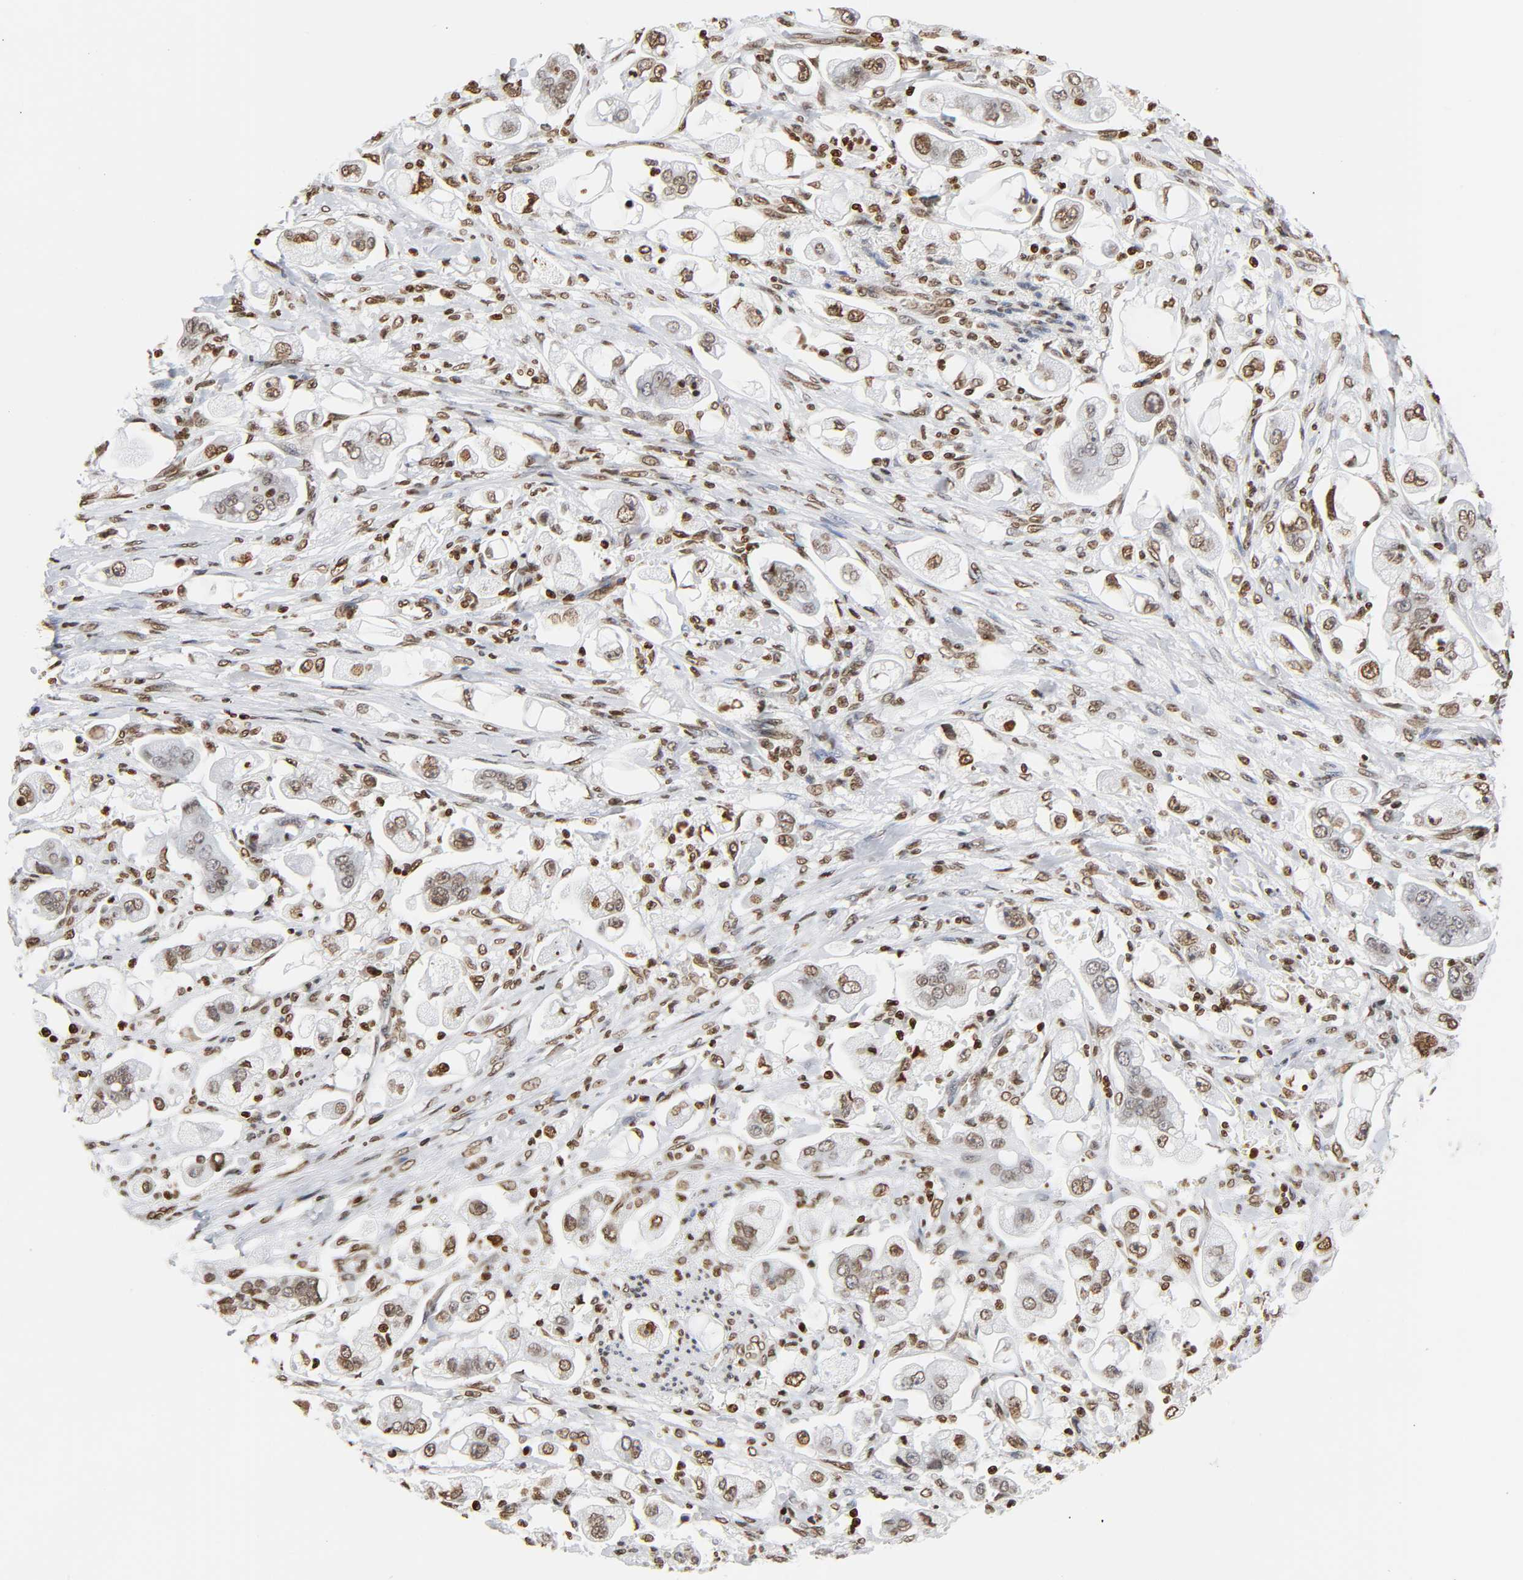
{"staining": {"intensity": "moderate", "quantity": ">75%", "location": "nuclear"}, "tissue": "stomach cancer", "cell_type": "Tumor cells", "image_type": "cancer", "snomed": [{"axis": "morphology", "description": "Adenocarcinoma, NOS"}, {"axis": "topography", "description": "Stomach"}], "caption": "Protein expression analysis of stomach cancer (adenocarcinoma) displays moderate nuclear positivity in about >75% of tumor cells.", "gene": "HOXA6", "patient": {"sex": "male", "age": 62}}